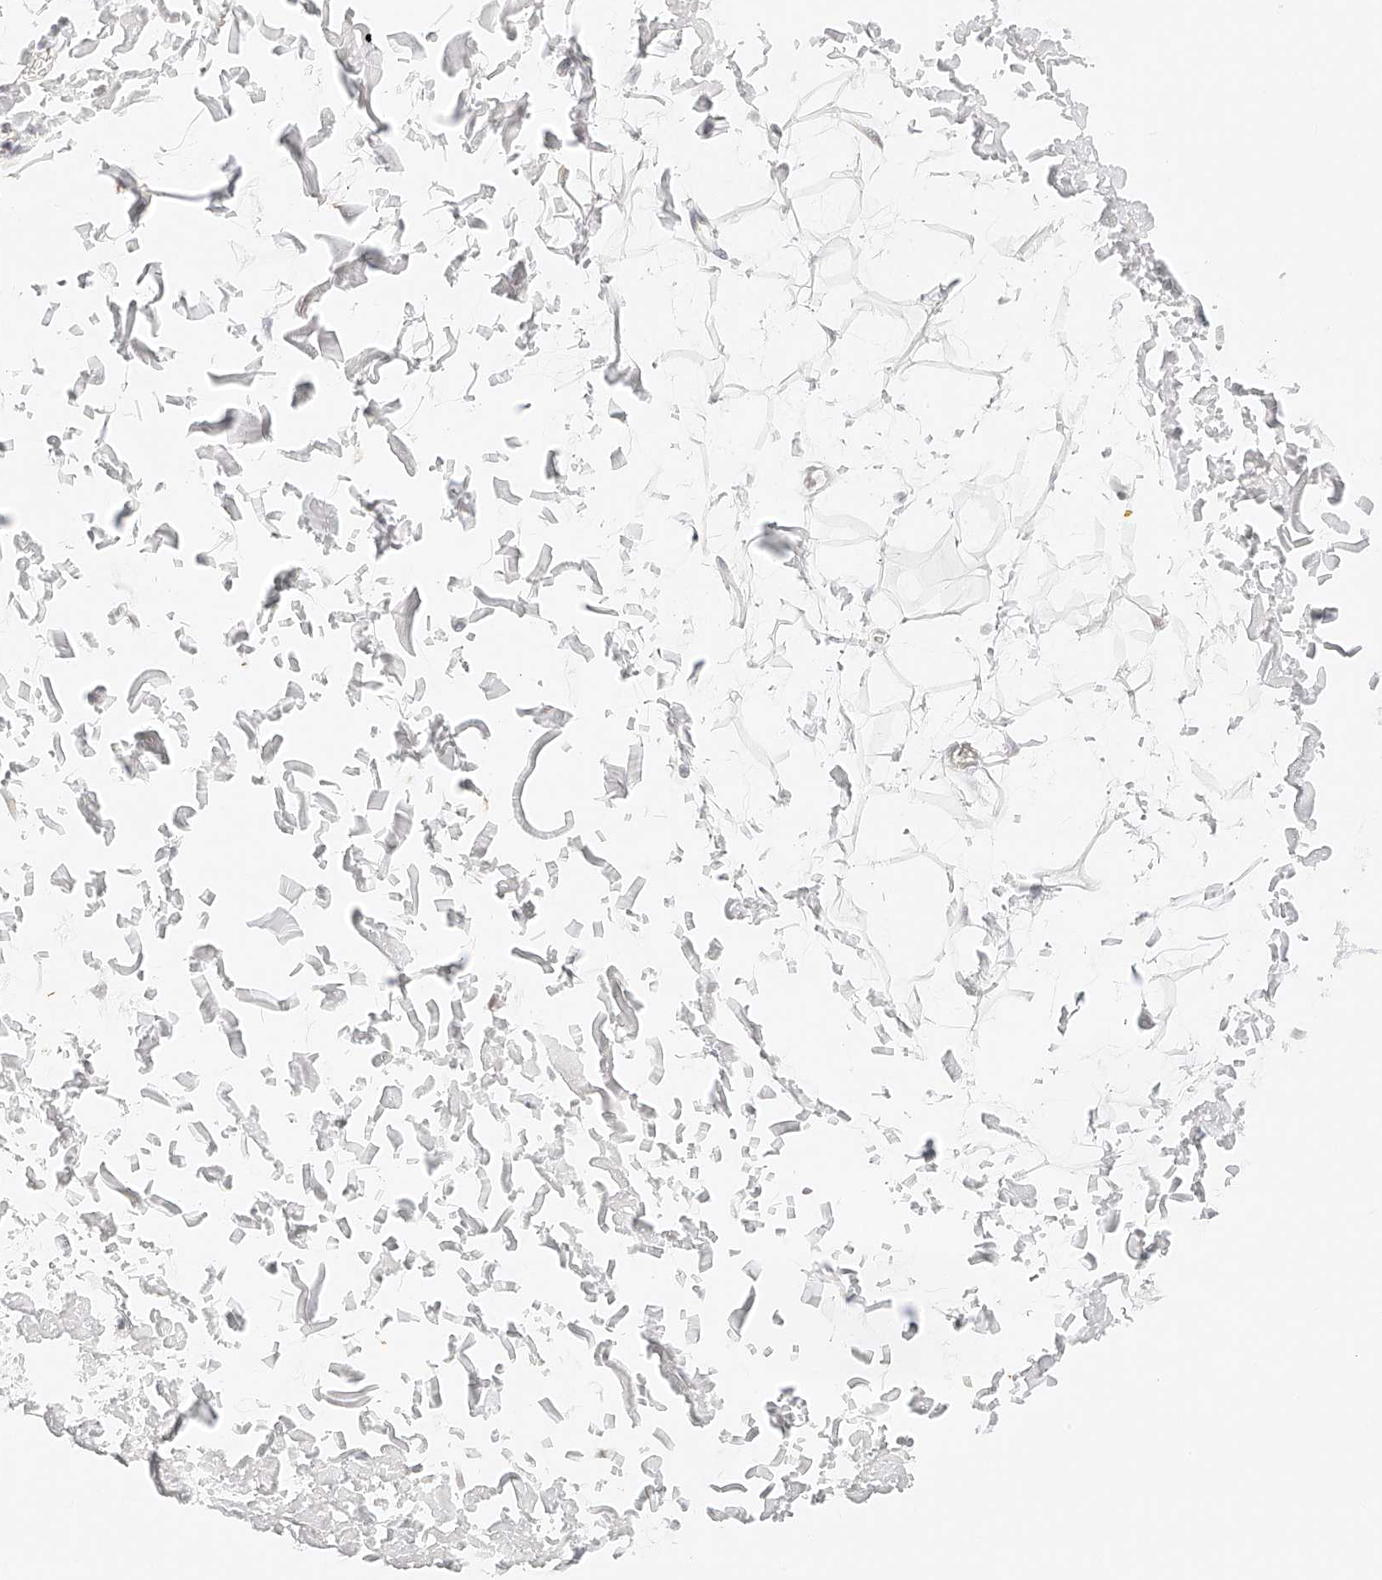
{"staining": {"intensity": "negative", "quantity": "none", "location": "none"}, "tissue": "soft tissue", "cell_type": "Fibroblasts", "image_type": "normal", "snomed": [{"axis": "morphology", "description": "Normal tissue, NOS"}, {"axis": "topography", "description": "Soft tissue"}], "caption": "Fibroblasts are negative for brown protein staining in unremarkable soft tissue. (Brightfield microscopy of DAB (3,3'-diaminobenzidine) IHC at high magnification).", "gene": "ZFP69", "patient": {"sex": "male", "age": 72}}